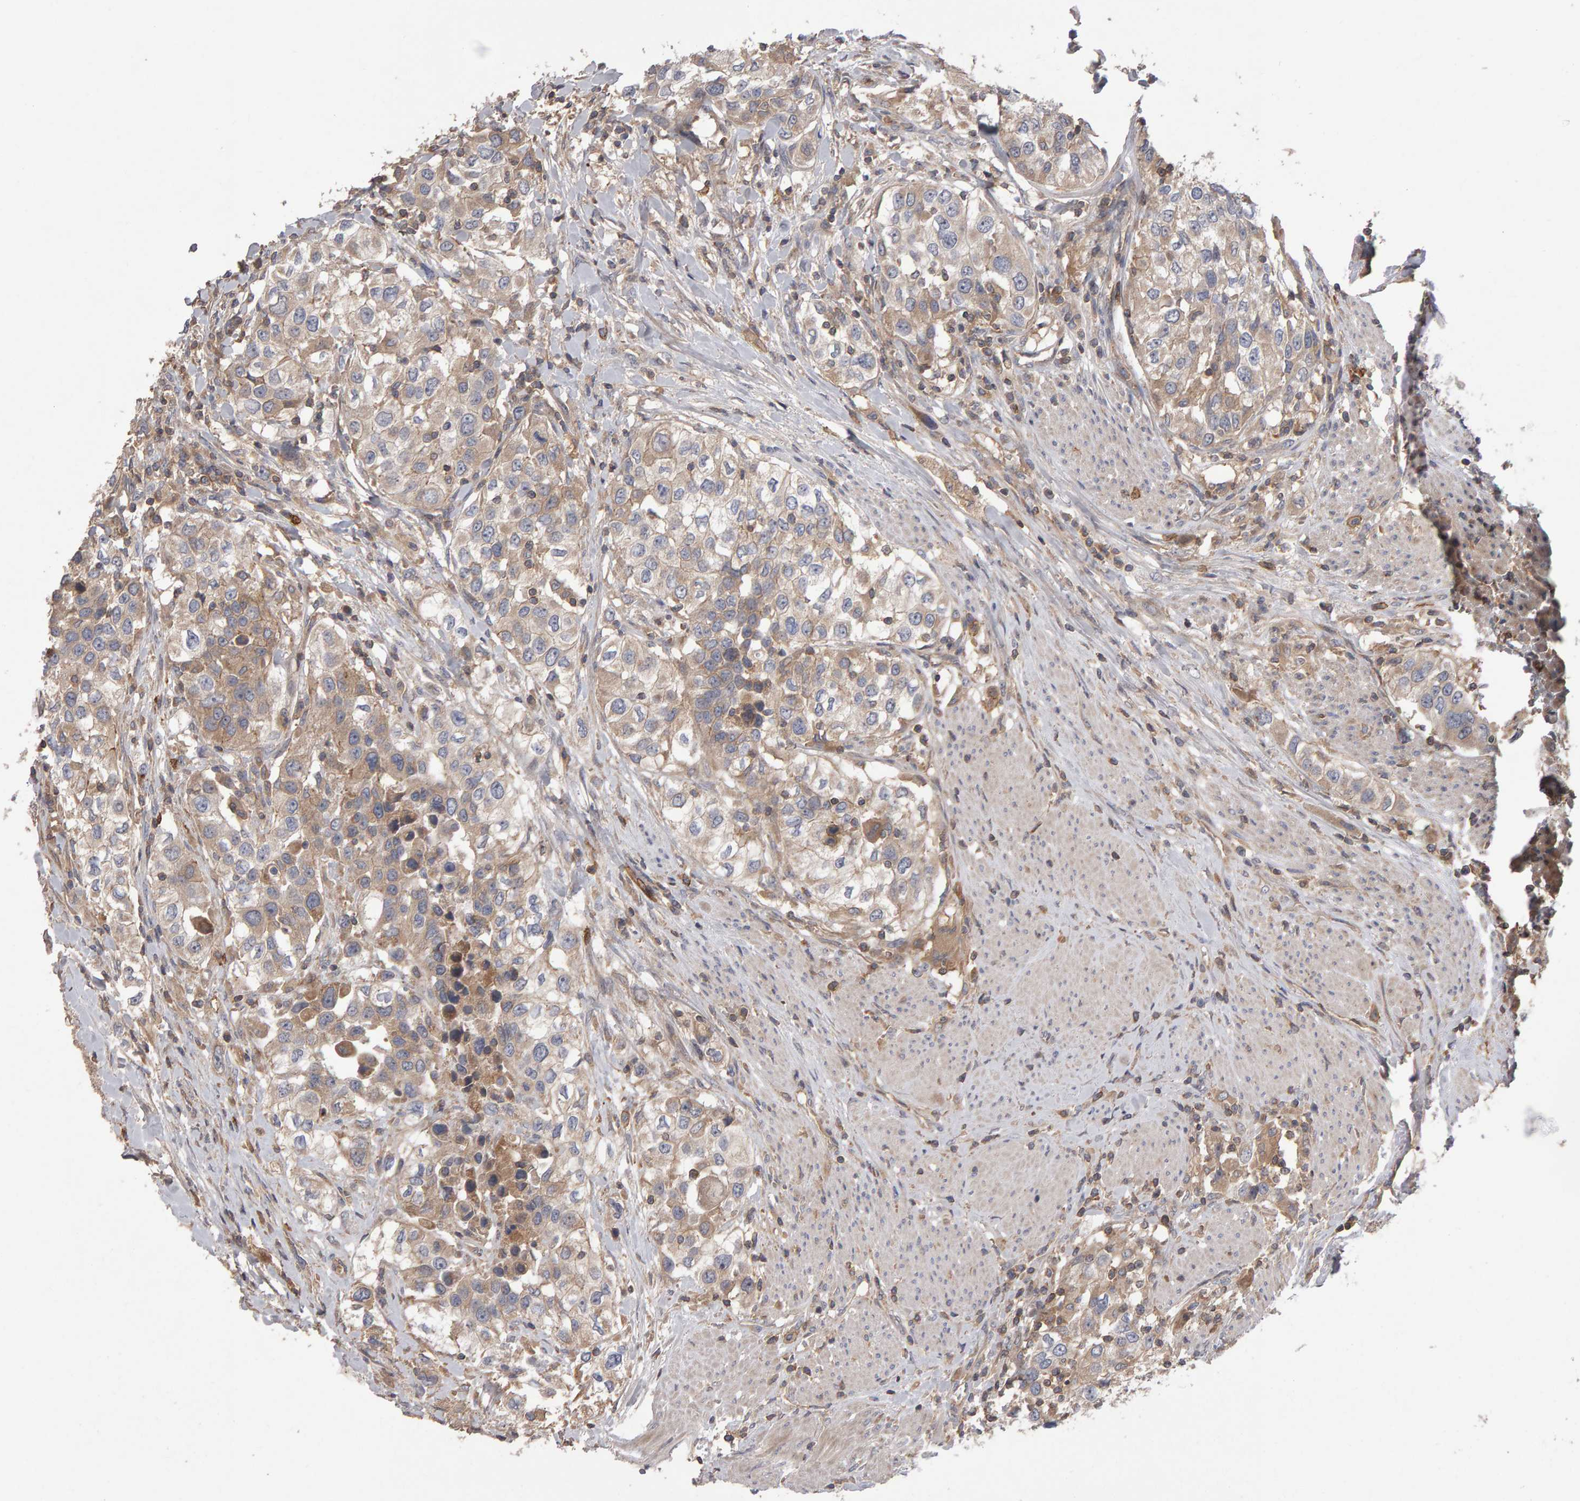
{"staining": {"intensity": "weak", "quantity": ">75%", "location": "cytoplasmic/membranous"}, "tissue": "urothelial cancer", "cell_type": "Tumor cells", "image_type": "cancer", "snomed": [{"axis": "morphology", "description": "Urothelial carcinoma, High grade"}, {"axis": "topography", "description": "Urinary bladder"}], "caption": "A low amount of weak cytoplasmic/membranous positivity is appreciated in approximately >75% of tumor cells in urothelial cancer tissue.", "gene": "PGS1", "patient": {"sex": "female", "age": 80}}